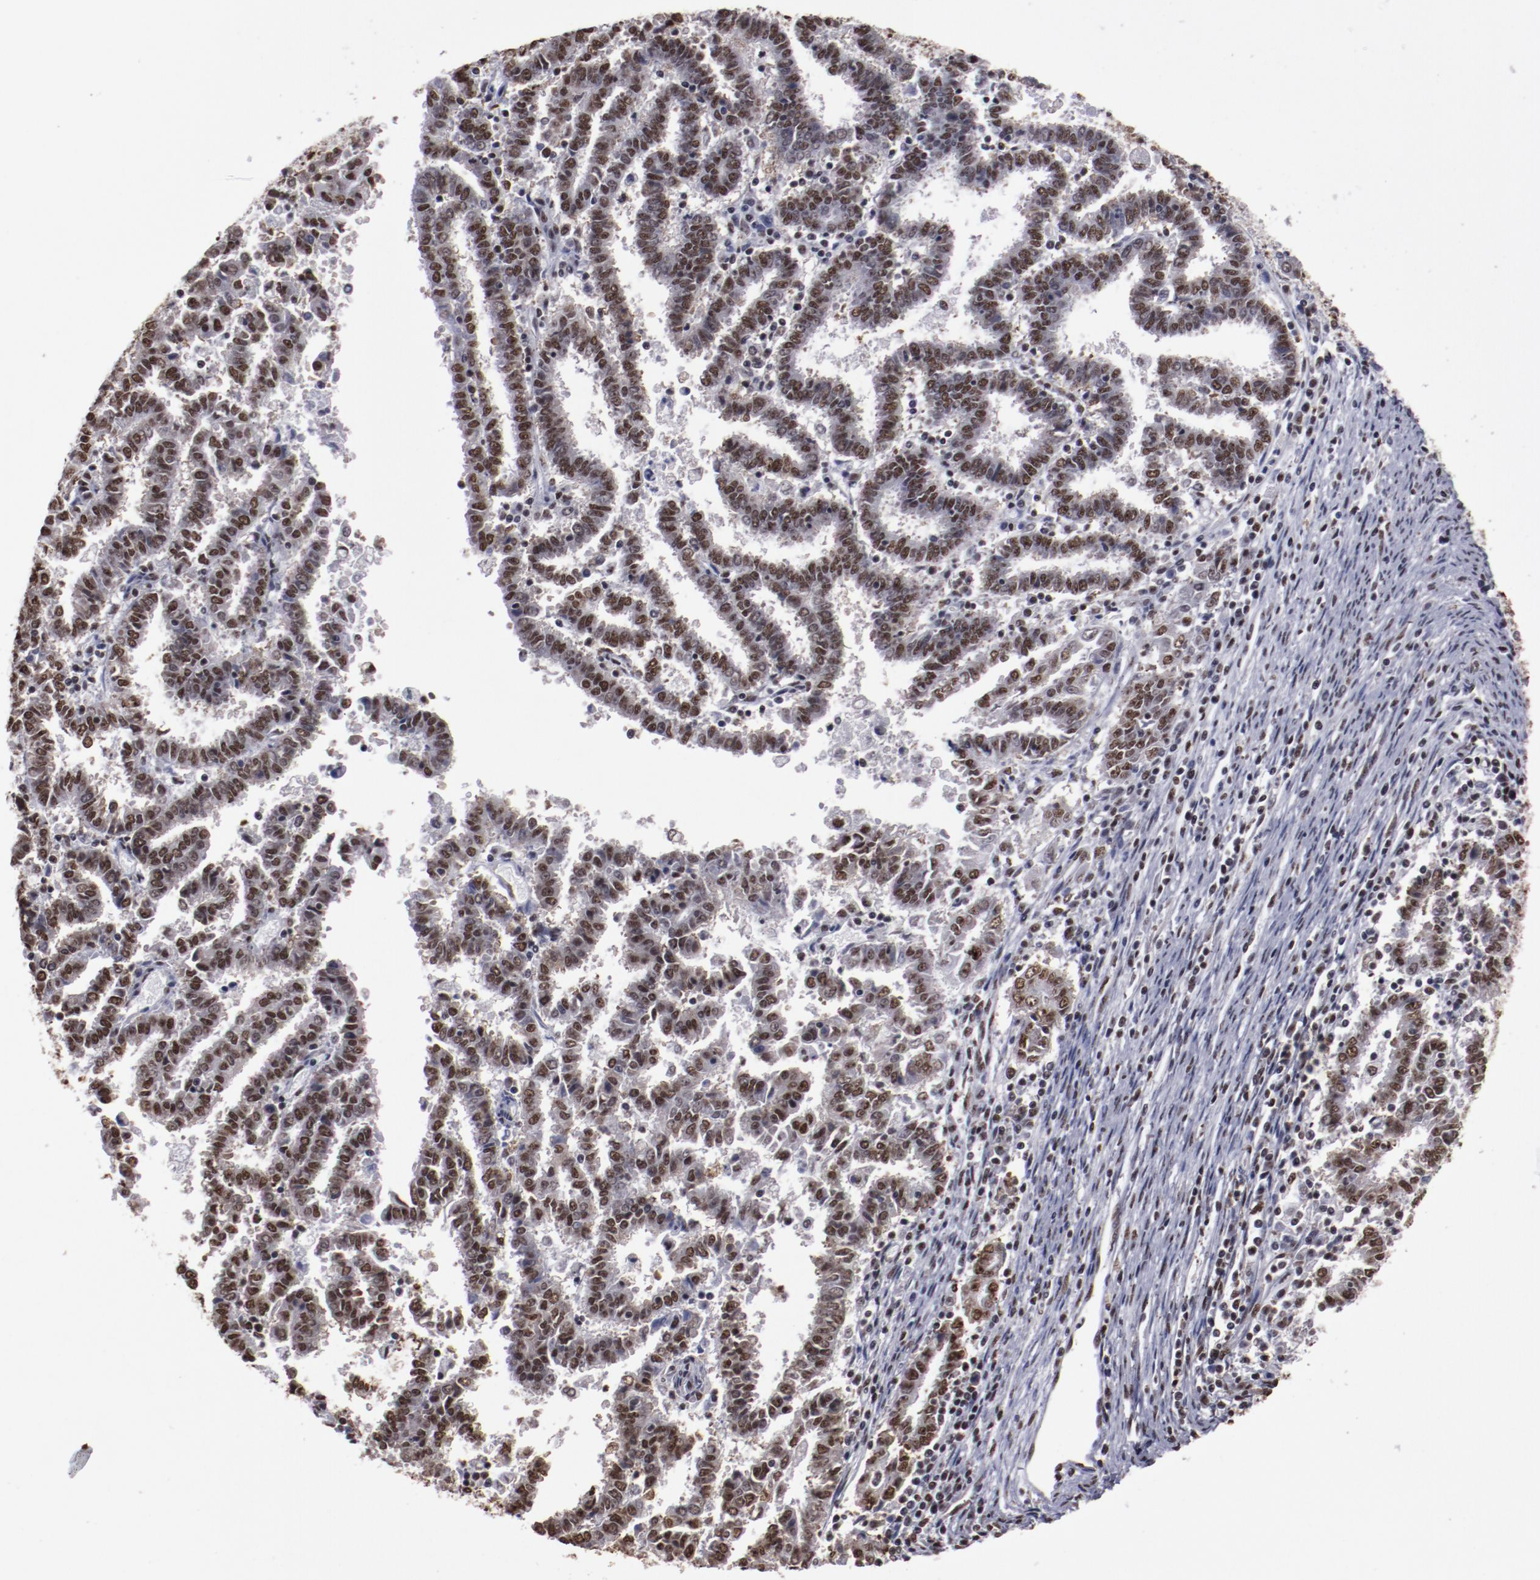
{"staining": {"intensity": "strong", "quantity": ">75%", "location": "nuclear"}, "tissue": "endometrial cancer", "cell_type": "Tumor cells", "image_type": "cancer", "snomed": [{"axis": "morphology", "description": "Adenocarcinoma, NOS"}, {"axis": "topography", "description": "Uterus"}], "caption": "Protein expression analysis of human endometrial cancer (adenocarcinoma) reveals strong nuclear positivity in about >75% of tumor cells.", "gene": "HNRNPA2B1", "patient": {"sex": "female", "age": 83}}